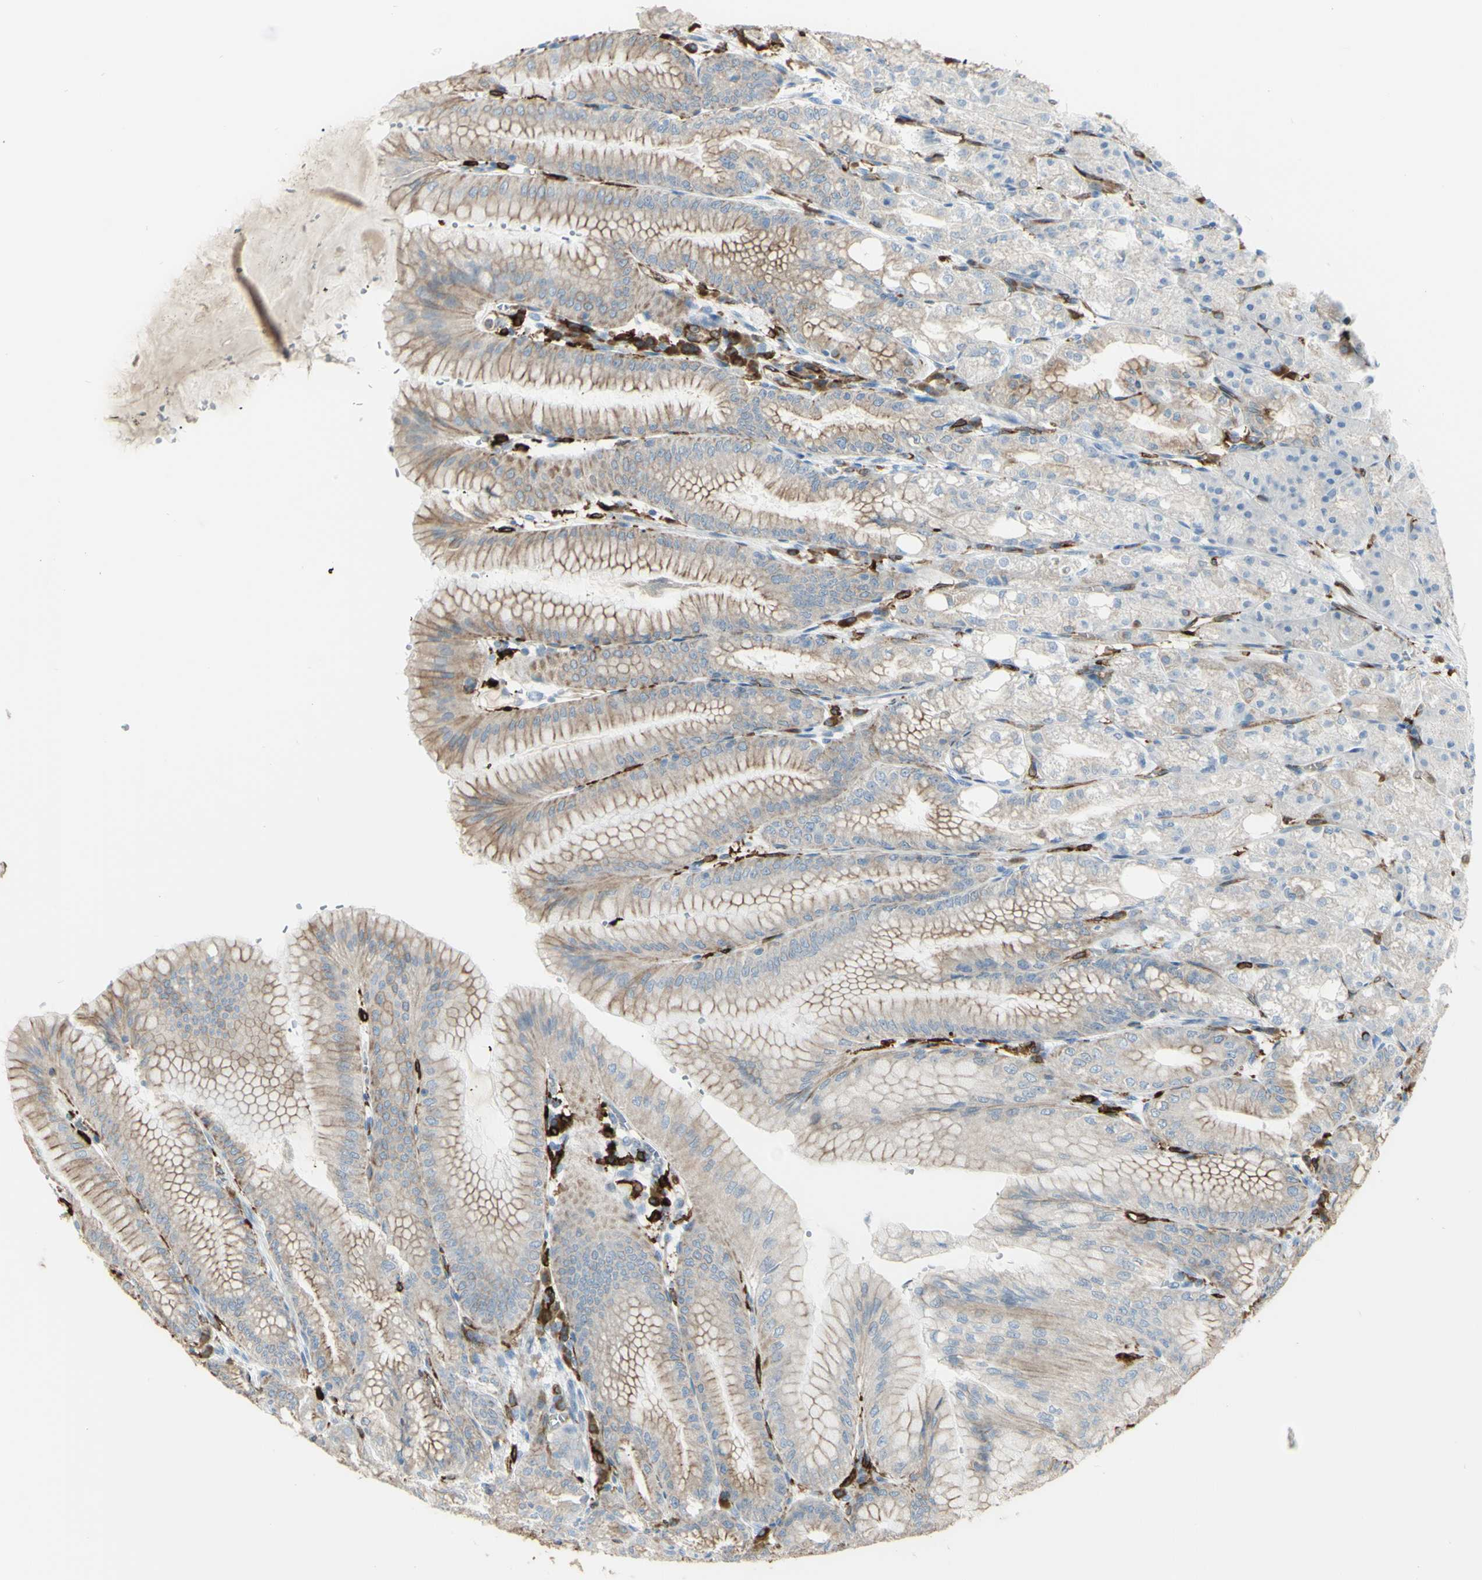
{"staining": {"intensity": "strong", "quantity": ">75%", "location": "cytoplasmic/membranous"}, "tissue": "stomach", "cell_type": "Glandular cells", "image_type": "normal", "snomed": [{"axis": "morphology", "description": "Normal tissue, NOS"}, {"axis": "topography", "description": "Stomach, lower"}], "caption": "IHC (DAB) staining of normal stomach demonstrates strong cytoplasmic/membranous protein staining in about >75% of glandular cells.", "gene": "CD74", "patient": {"sex": "male", "age": 71}}